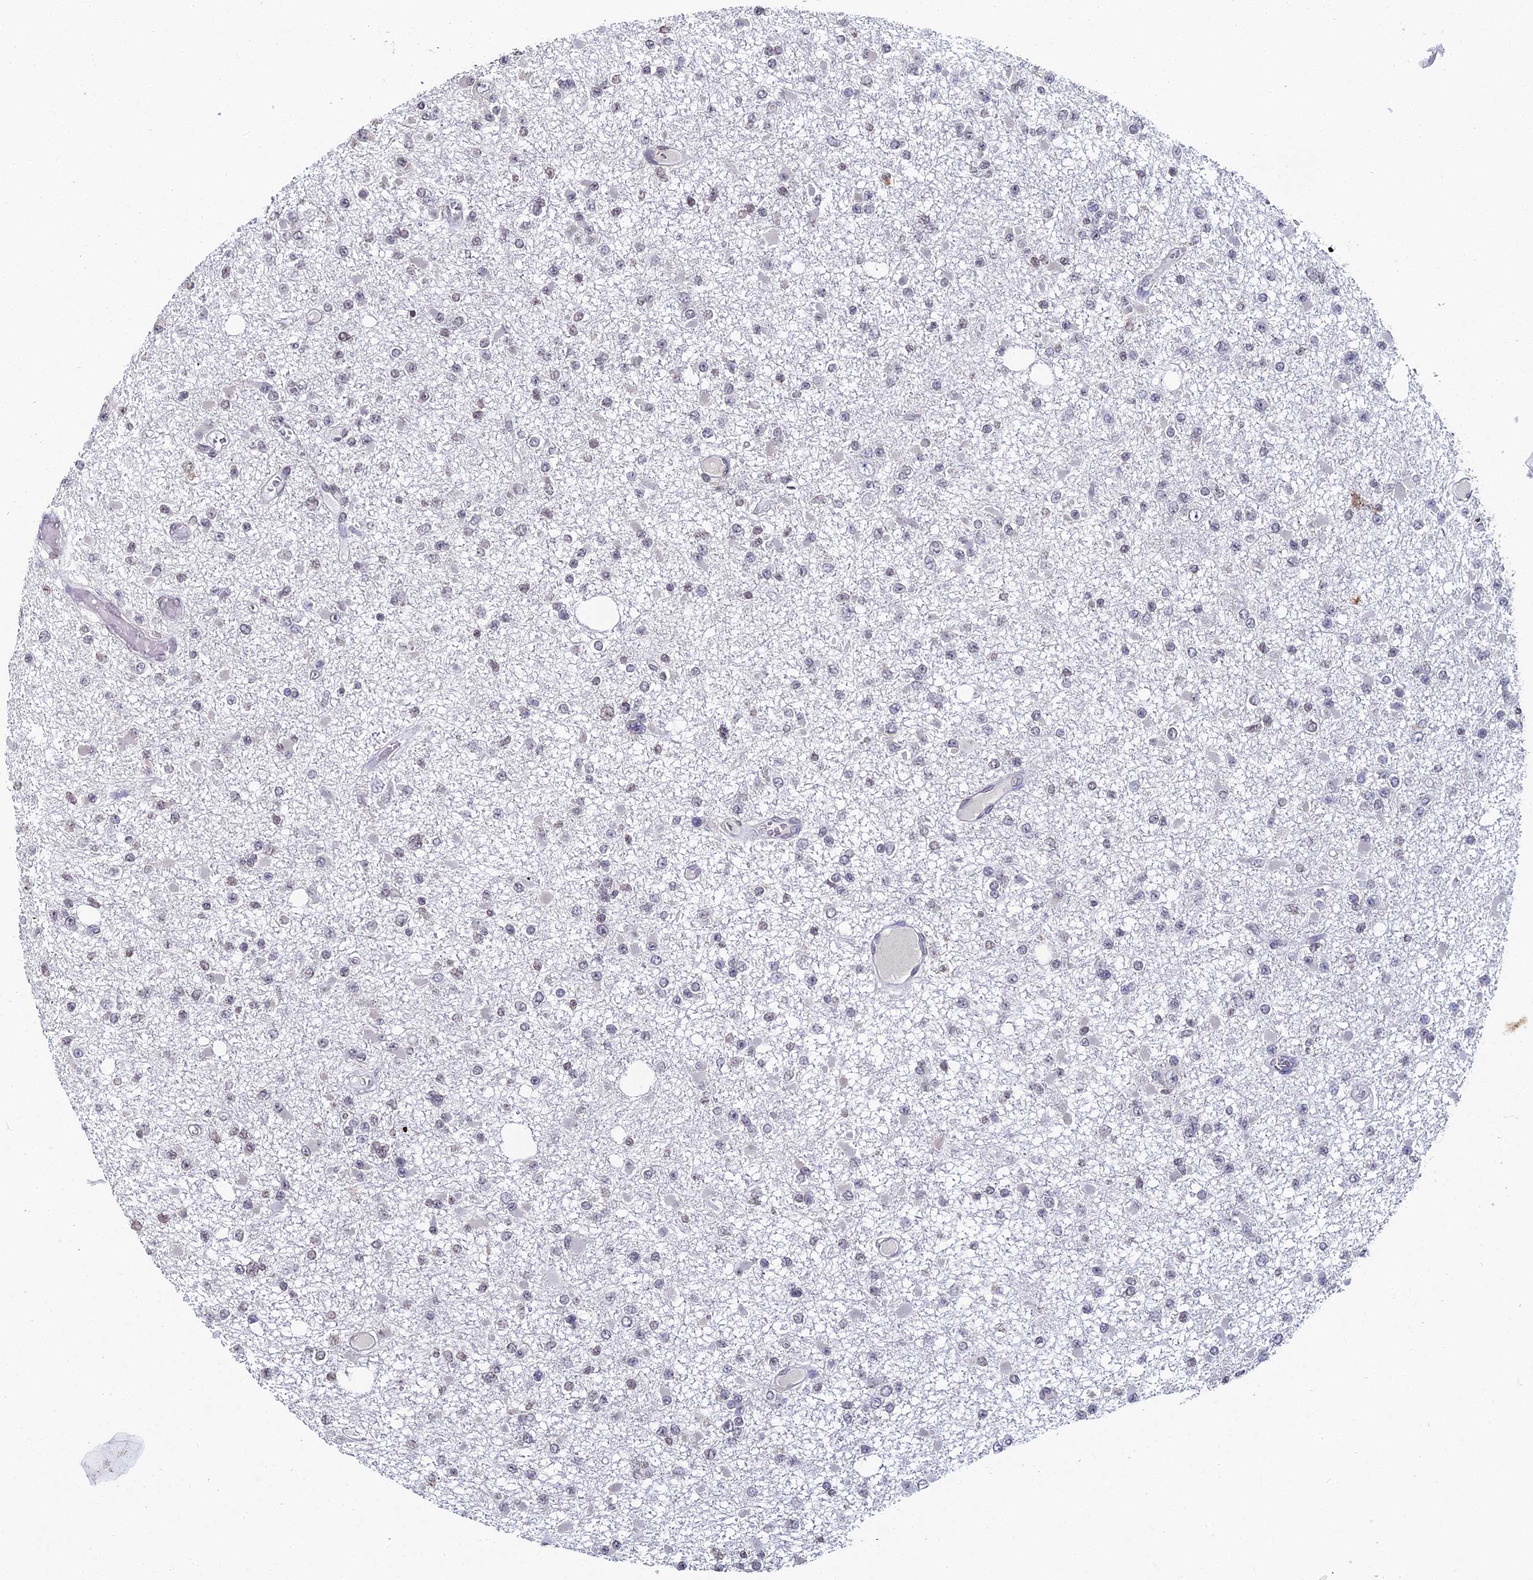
{"staining": {"intensity": "weak", "quantity": "<25%", "location": "nuclear"}, "tissue": "glioma", "cell_type": "Tumor cells", "image_type": "cancer", "snomed": [{"axis": "morphology", "description": "Glioma, malignant, Low grade"}, {"axis": "topography", "description": "Brain"}], "caption": "Tumor cells are negative for brown protein staining in malignant glioma (low-grade).", "gene": "PRR22", "patient": {"sex": "female", "age": 22}}